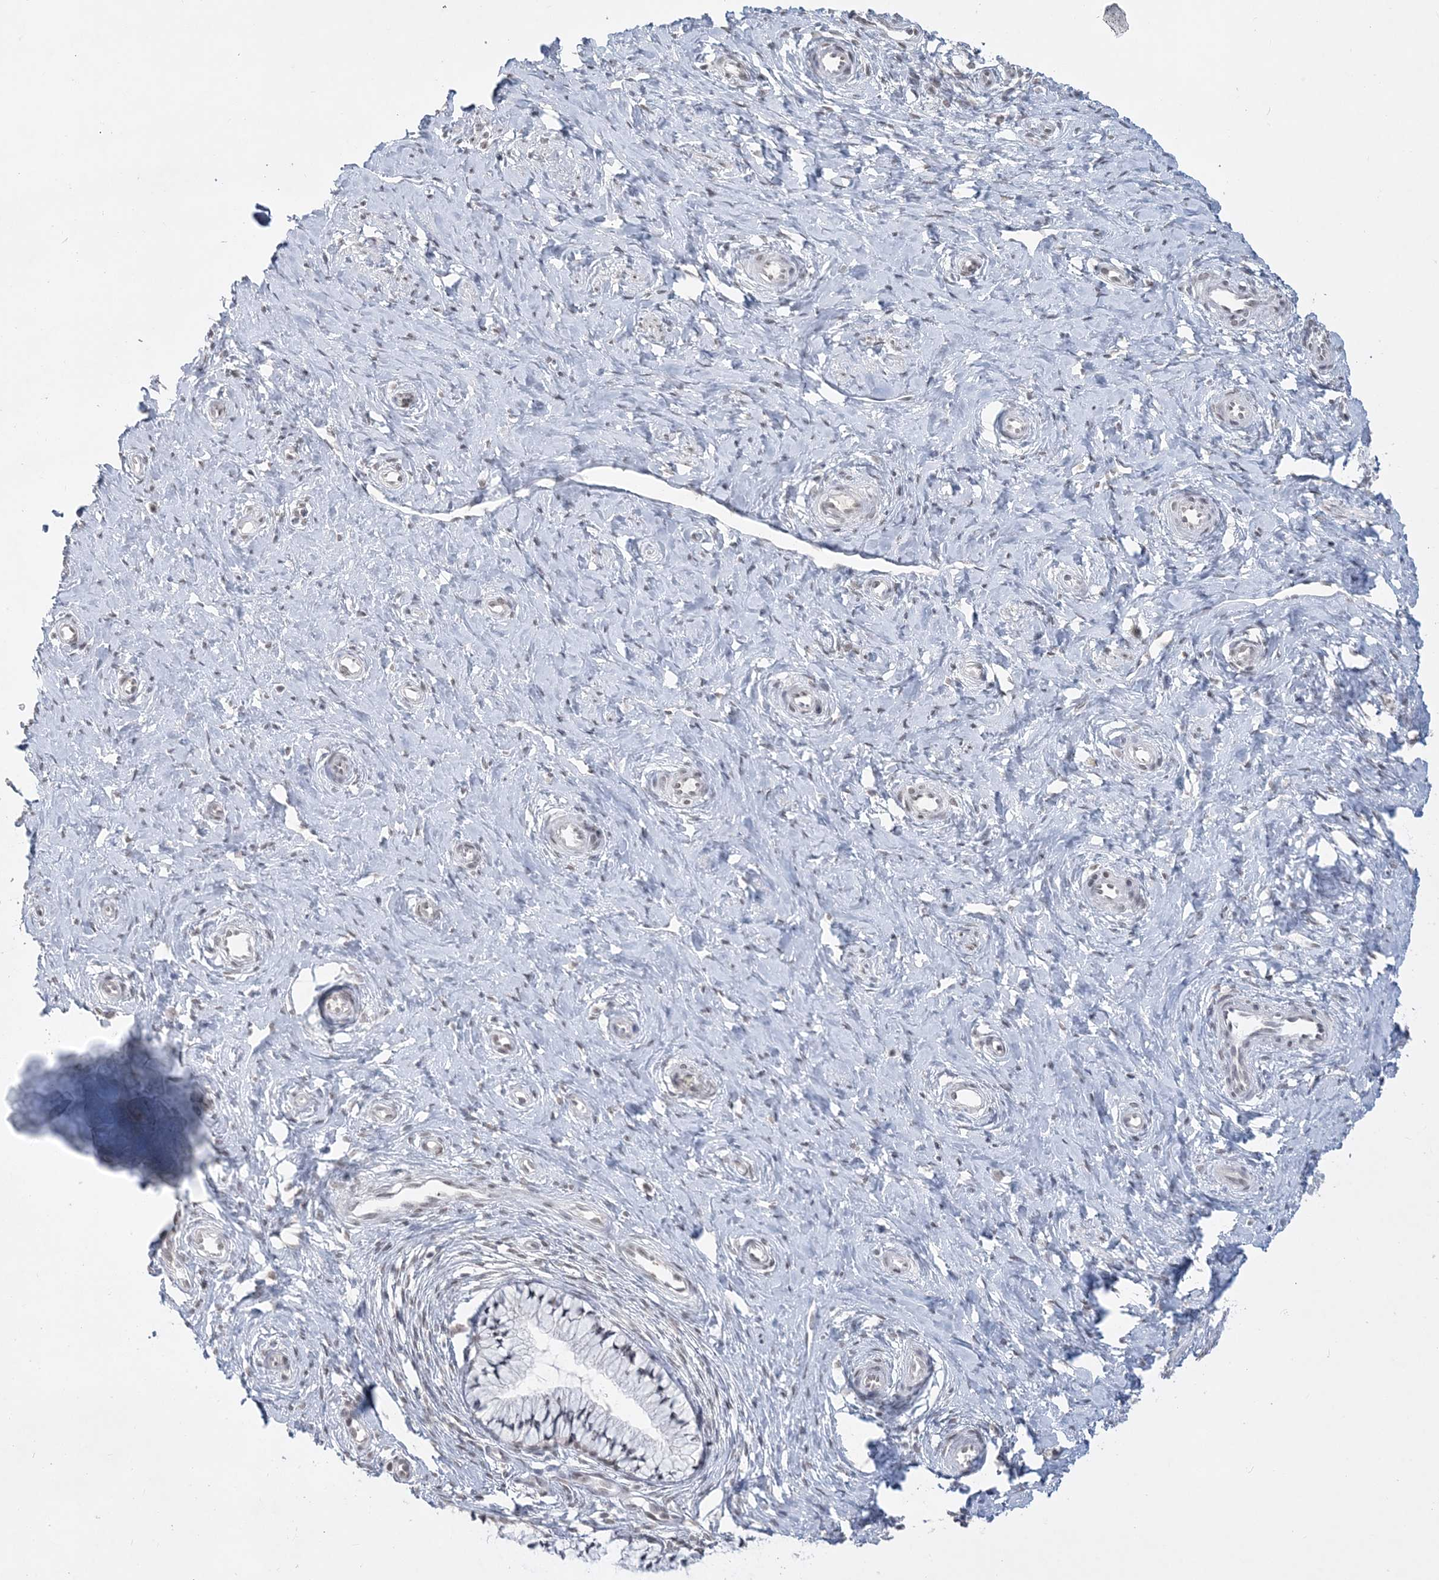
{"staining": {"intensity": "weak", "quantity": "<25%", "location": "nuclear"}, "tissue": "cervix", "cell_type": "Glandular cells", "image_type": "normal", "snomed": [{"axis": "morphology", "description": "Normal tissue, NOS"}, {"axis": "topography", "description": "Cervix"}], "caption": "Immunohistochemical staining of normal human cervix shows no significant staining in glandular cells. (Stains: DAB immunohistochemistry (IHC) with hematoxylin counter stain, Microscopy: brightfield microscopy at high magnification).", "gene": "KMT2D", "patient": {"sex": "female", "age": 36}}